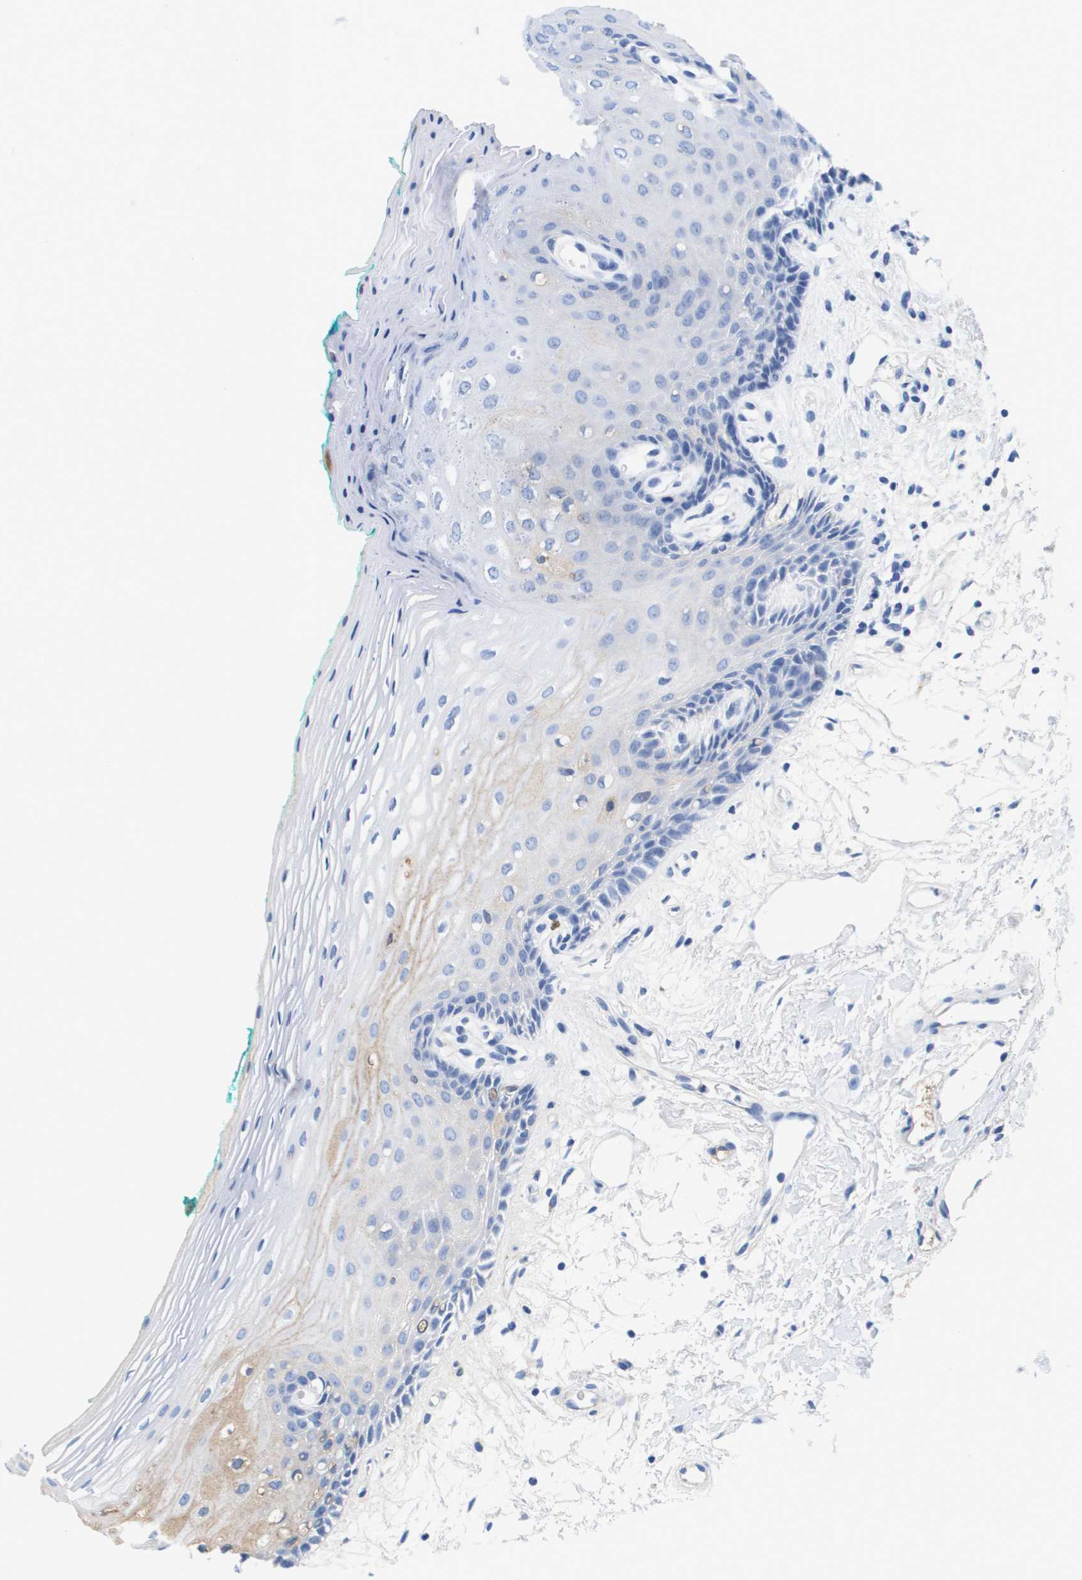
{"staining": {"intensity": "negative", "quantity": "none", "location": "none"}, "tissue": "oral mucosa", "cell_type": "Squamous epithelial cells", "image_type": "normal", "snomed": [{"axis": "morphology", "description": "Normal tissue, NOS"}, {"axis": "morphology", "description": "Squamous cell carcinoma, NOS"}, {"axis": "topography", "description": "Oral tissue"}, {"axis": "topography", "description": "Salivary gland"}, {"axis": "topography", "description": "Head-Neck"}], "caption": "This histopathology image is of unremarkable oral mucosa stained with immunohistochemistry (IHC) to label a protein in brown with the nuclei are counter-stained blue. There is no expression in squamous epithelial cells.", "gene": "APOA1", "patient": {"sex": "female", "age": 62}}